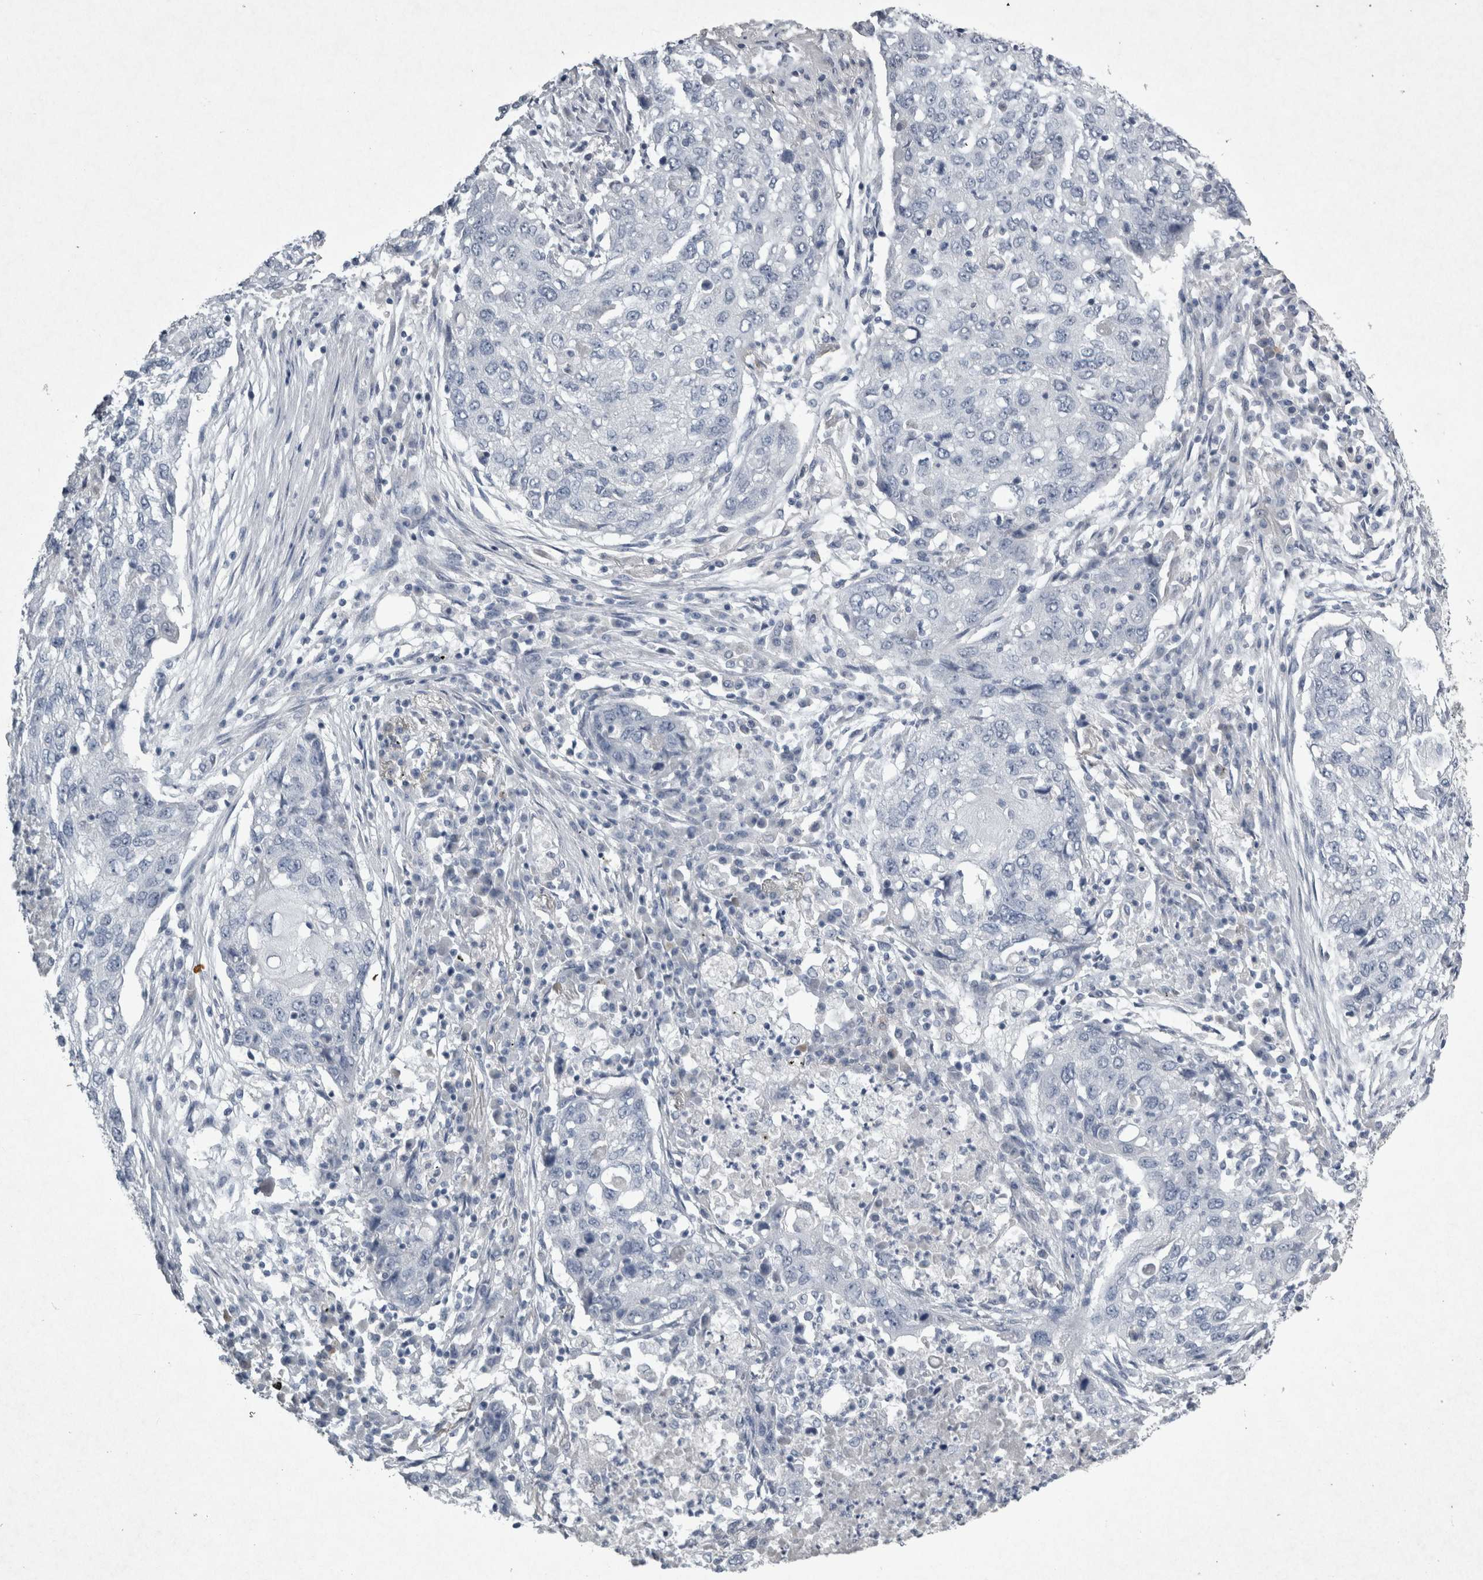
{"staining": {"intensity": "negative", "quantity": "none", "location": "none"}, "tissue": "lung cancer", "cell_type": "Tumor cells", "image_type": "cancer", "snomed": [{"axis": "morphology", "description": "Squamous cell carcinoma, NOS"}, {"axis": "topography", "description": "Lung"}], "caption": "DAB (3,3'-diaminobenzidine) immunohistochemical staining of human squamous cell carcinoma (lung) displays no significant positivity in tumor cells.", "gene": "PDX1", "patient": {"sex": "female", "age": 63}}